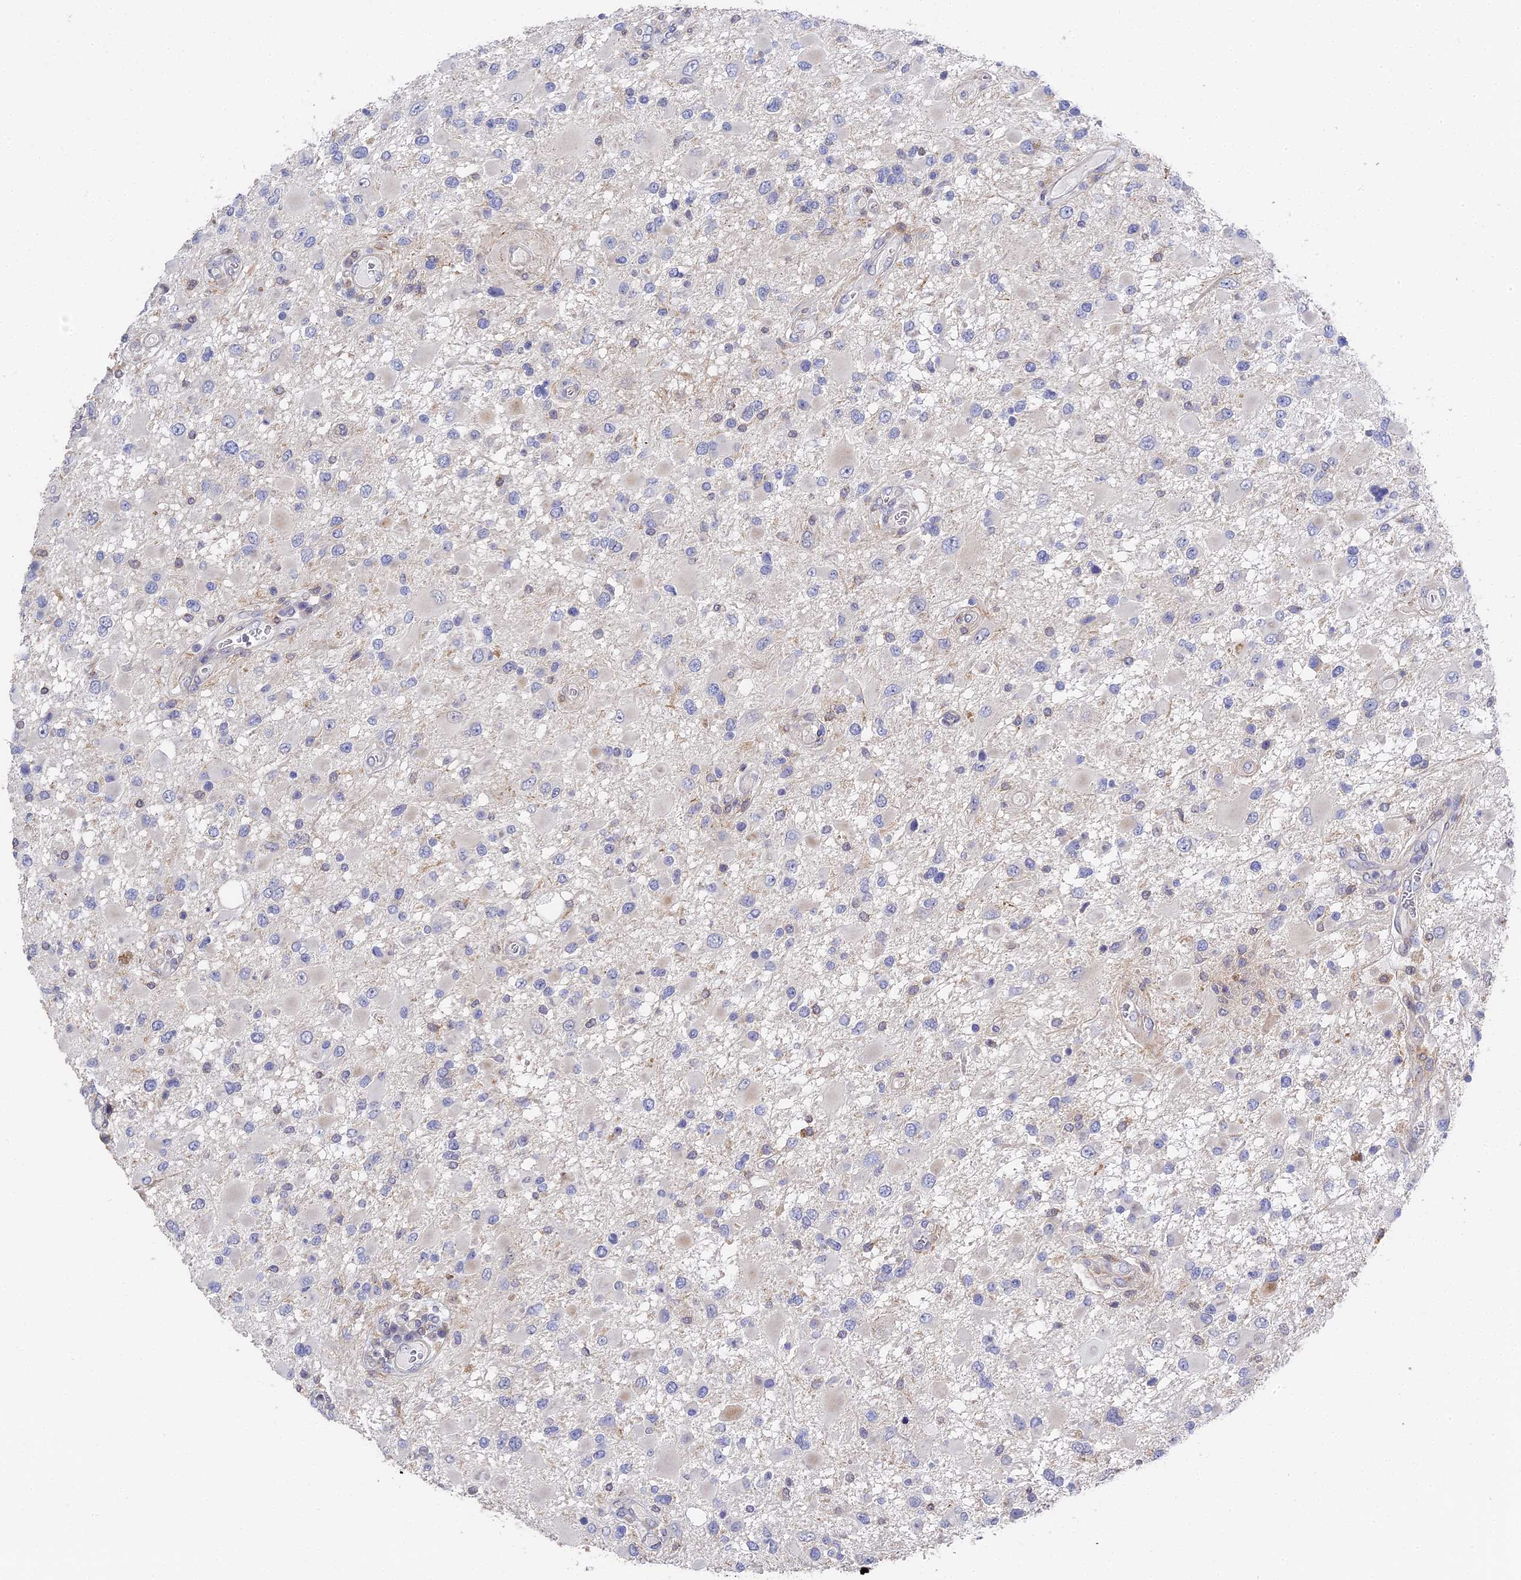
{"staining": {"intensity": "negative", "quantity": "none", "location": "none"}, "tissue": "glioma", "cell_type": "Tumor cells", "image_type": "cancer", "snomed": [{"axis": "morphology", "description": "Glioma, malignant, High grade"}, {"axis": "topography", "description": "Brain"}], "caption": "DAB immunohistochemical staining of human glioma displays no significant expression in tumor cells. The staining is performed using DAB (3,3'-diaminobenzidine) brown chromogen with nuclei counter-stained in using hematoxylin.", "gene": "CCDC113", "patient": {"sex": "male", "age": 53}}